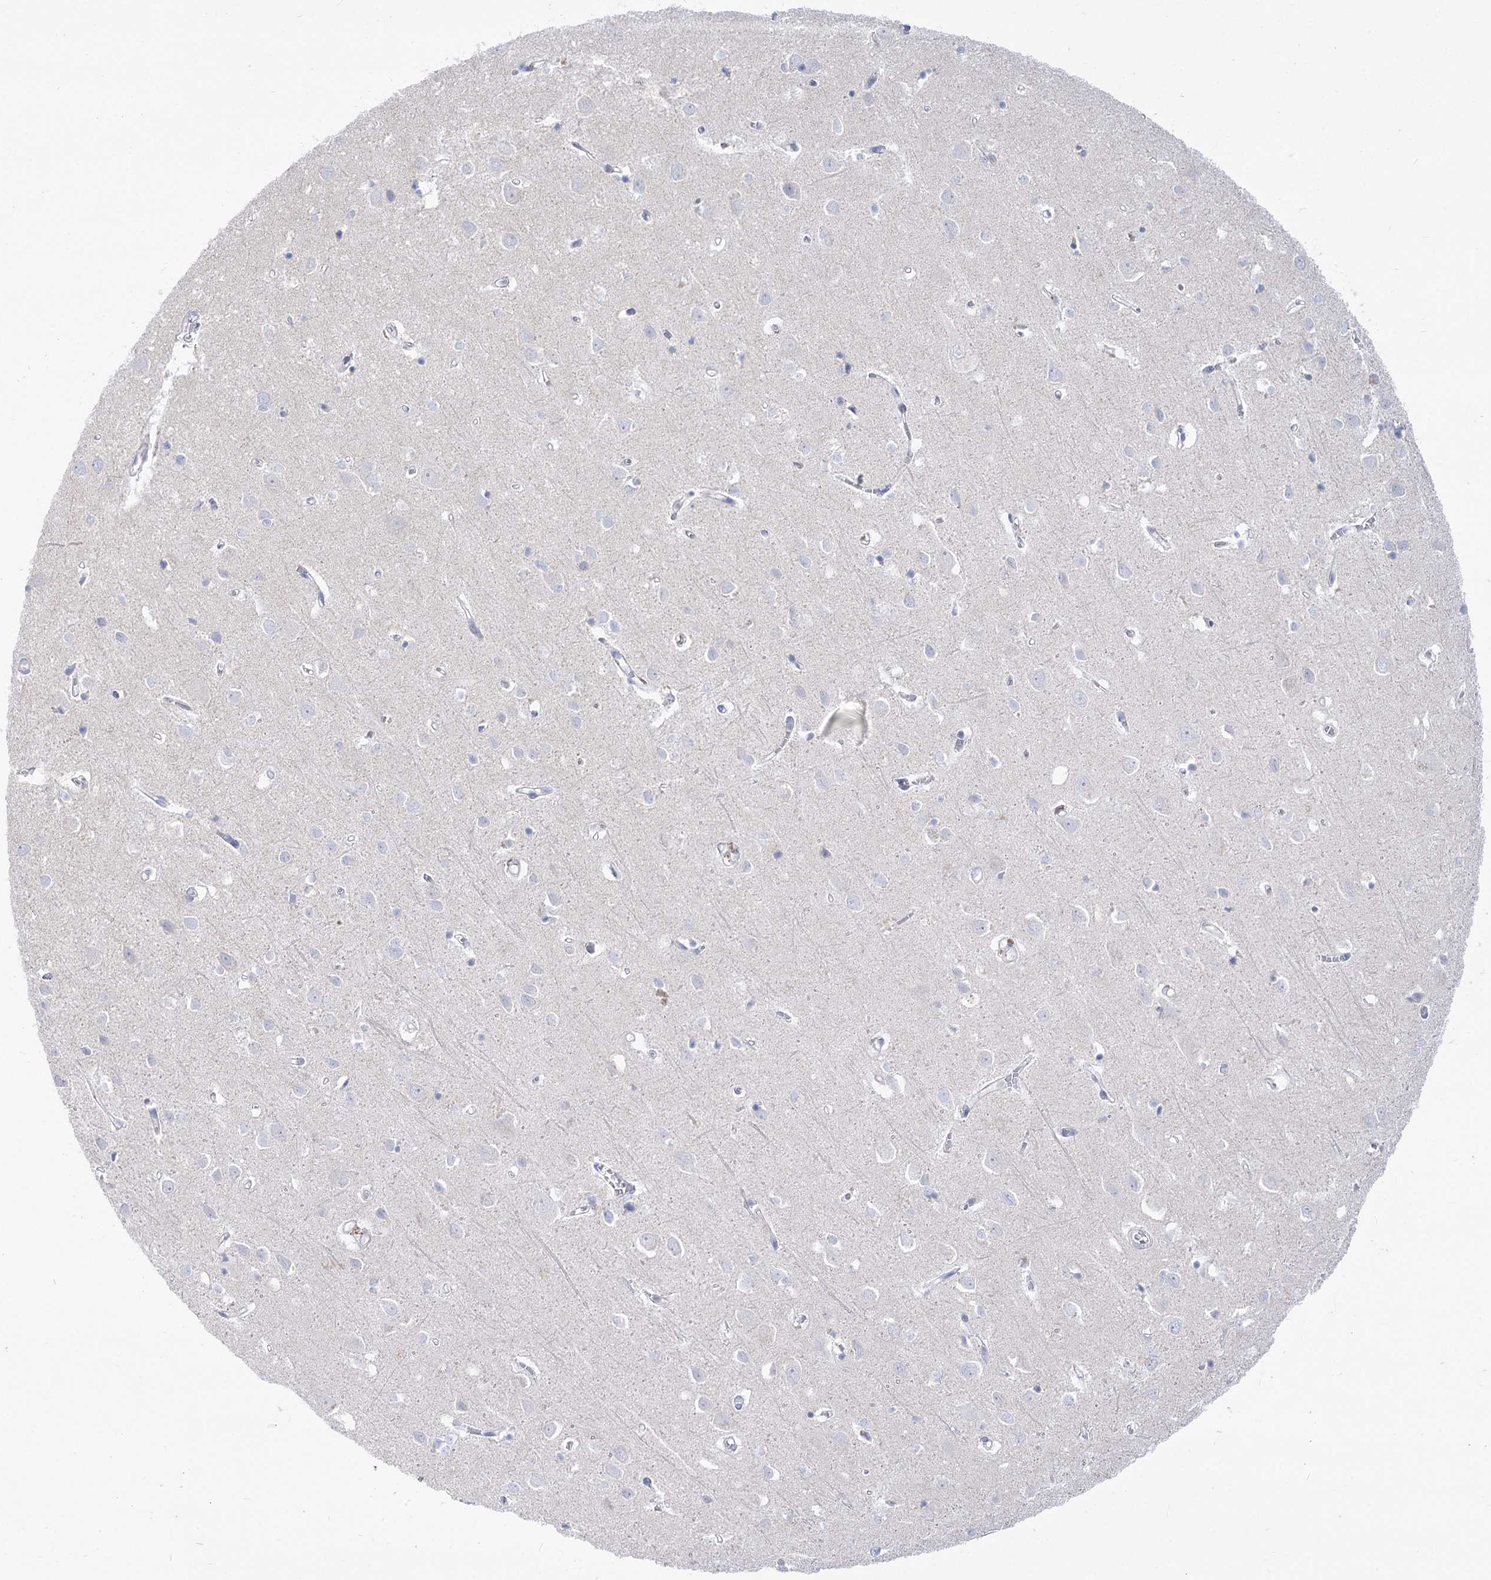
{"staining": {"intensity": "negative", "quantity": "none", "location": "none"}, "tissue": "cerebral cortex", "cell_type": "Endothelial cells", "image_type": "normal", "snomed": [{"axis": "morphology", "description": "Normal tissue, NOS"}, {"axis": "topography", "description": "Cerebral cortex"}], "caption": "Image shows no significant protein expression in endothelial cells of benign cerebral cortex.", "gene": "HELT", "patient": {"sex": "female", "age": 64}}